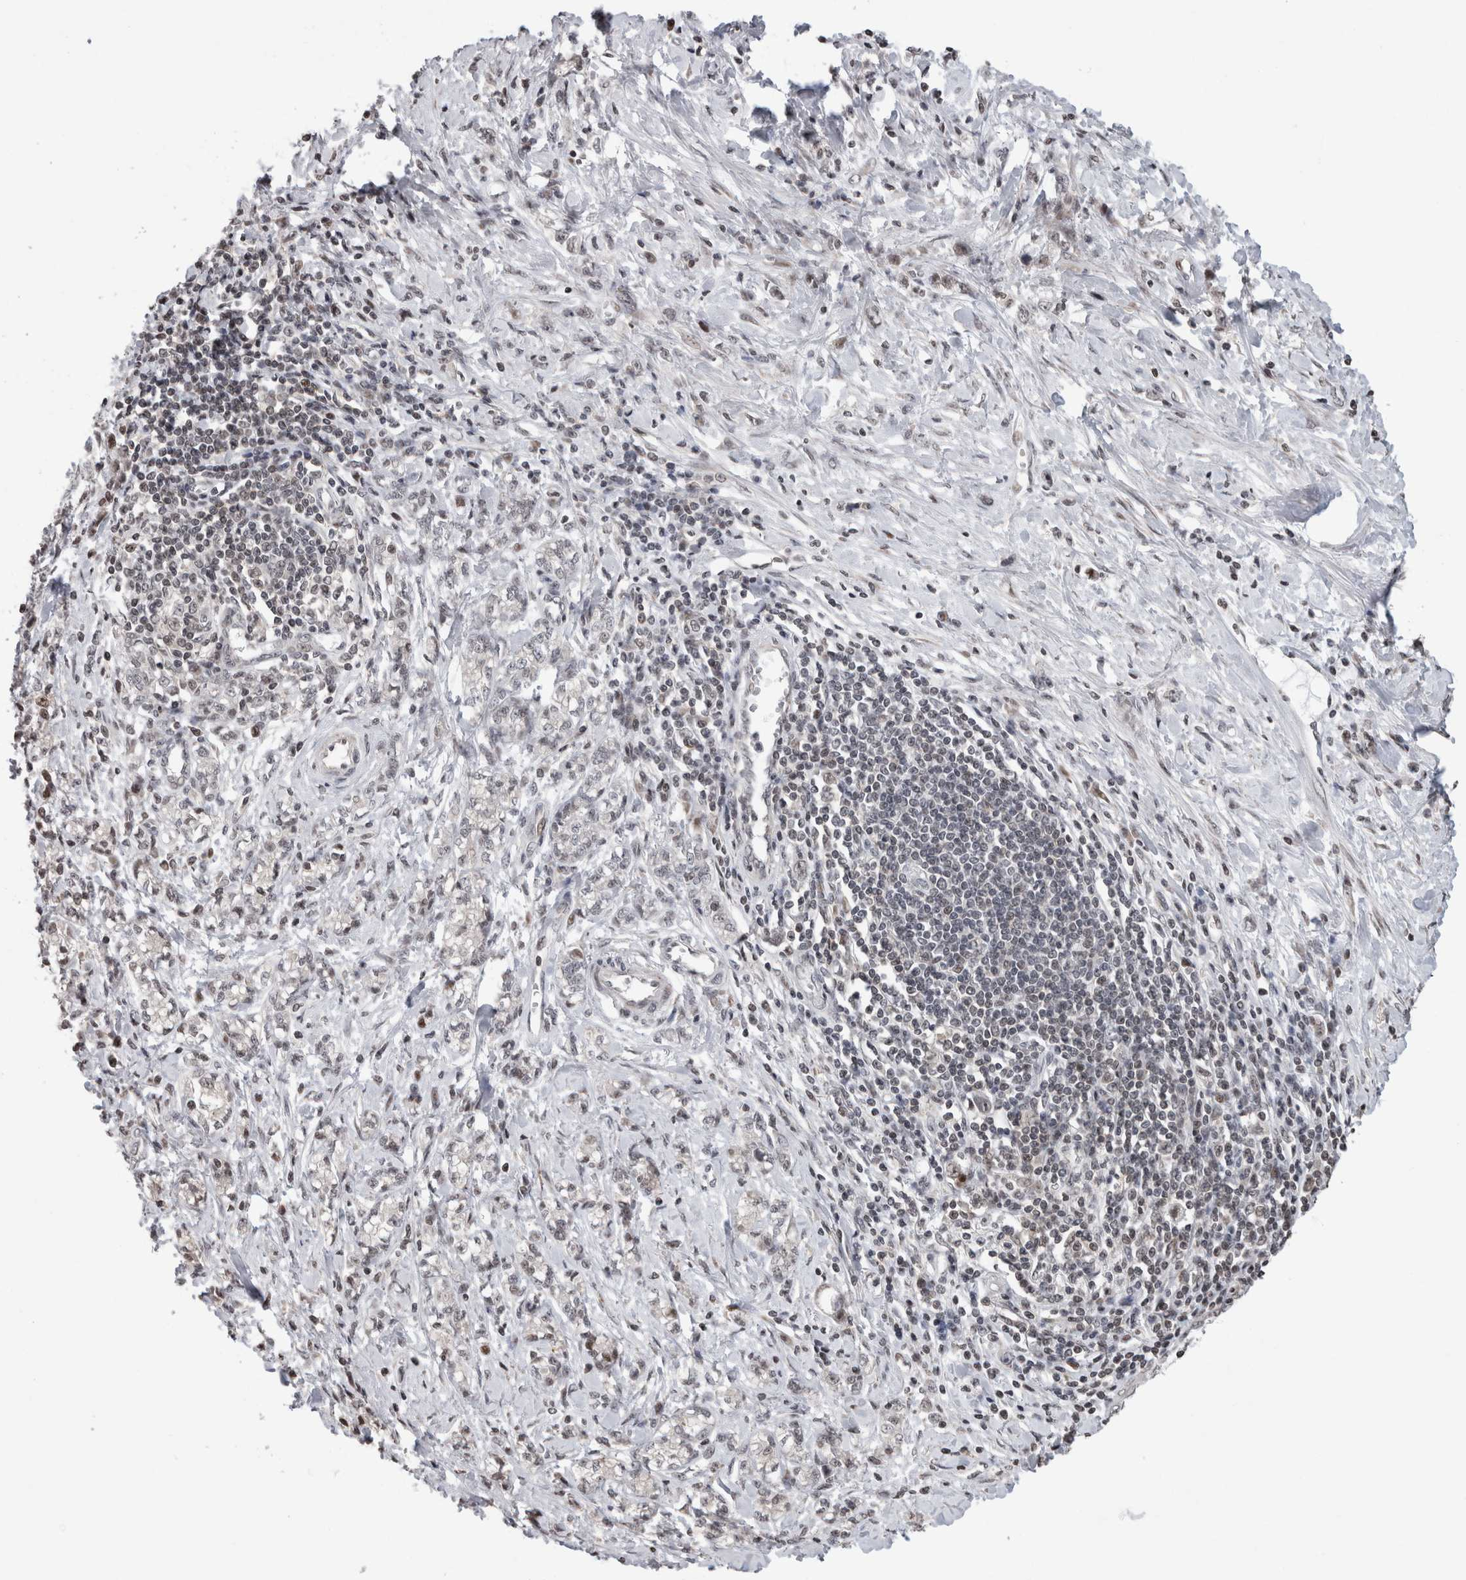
{"staining": {"intensity": "negative", "quantity": "none", "location": "none"}, "tissue": "stomach cancer", "cell_type": "Tumor cells", "image_type": "cancer", "snomed": [{"axis": "morphology", "description": "Adenocarcinoma, NOS"}, {"axis": "topography", "description": "Stomach"}], "caption": "Immunohistochemistry histopathology image of neoplastic tissue: human adenocarcinoma (stomach) stained with DAB (3,3'-diaminobenzidine) displays no significant protein positivity in tumor cells.", "gene": "ZBTB11", "patient": {"sex": "female", "age": 76}}